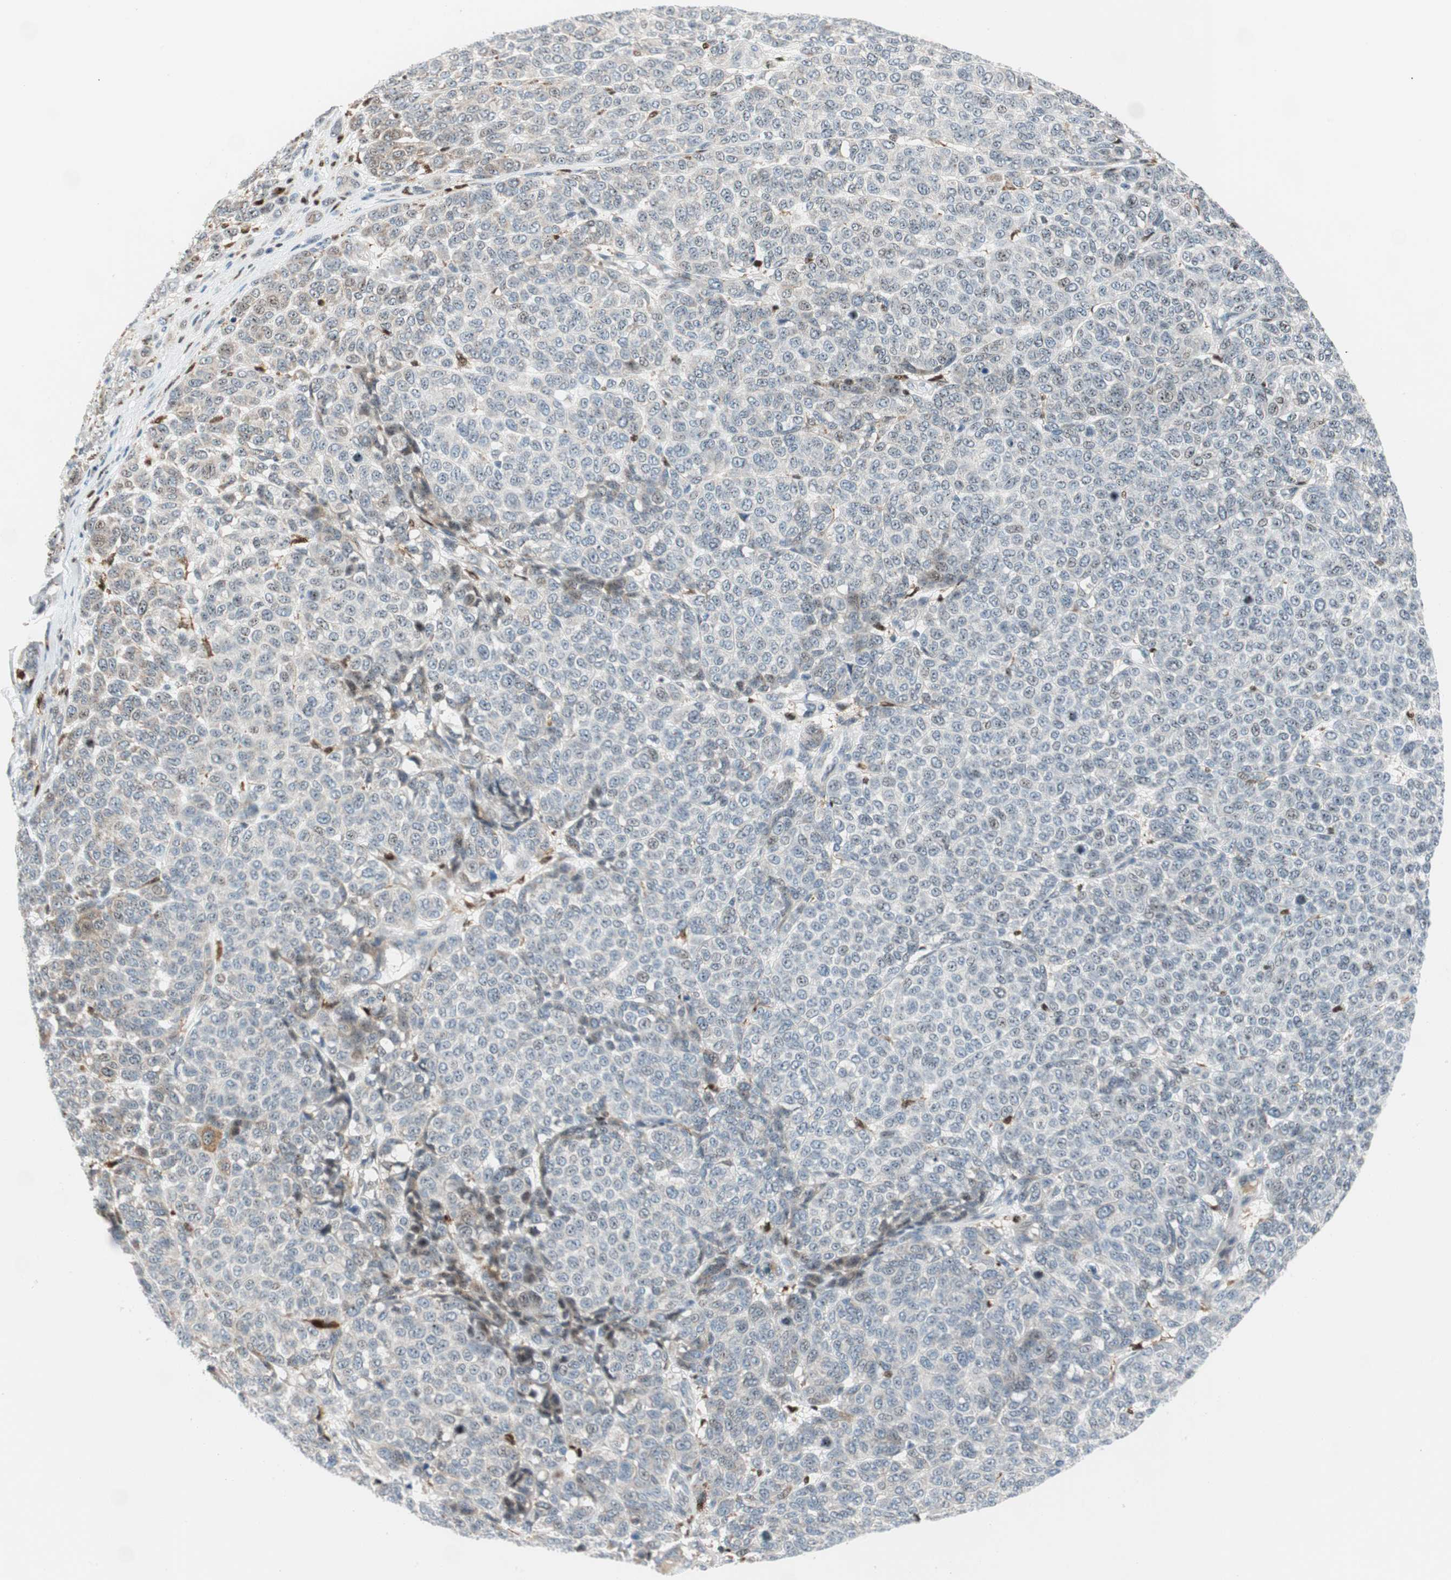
{"staining": {"intensity": "moderate", "quantity": "<25%", "location": "cytoplasmic/membranous"}, "tissue": "melanoma", "cell_type": "Tumor cells", "image_type": "cancer", "snomed": [{"axis": "morphology", "description": "Malignant melanoma, NOS"}, {"axis": "topography", "description": "Skin"}], "caption": "A brown stain shows moderate cytoplasmic/membranous positivity of a protein in human melanoma tumor cells.", "gene": "RGS10", "patient": {"sex": "male", "age": 59}}